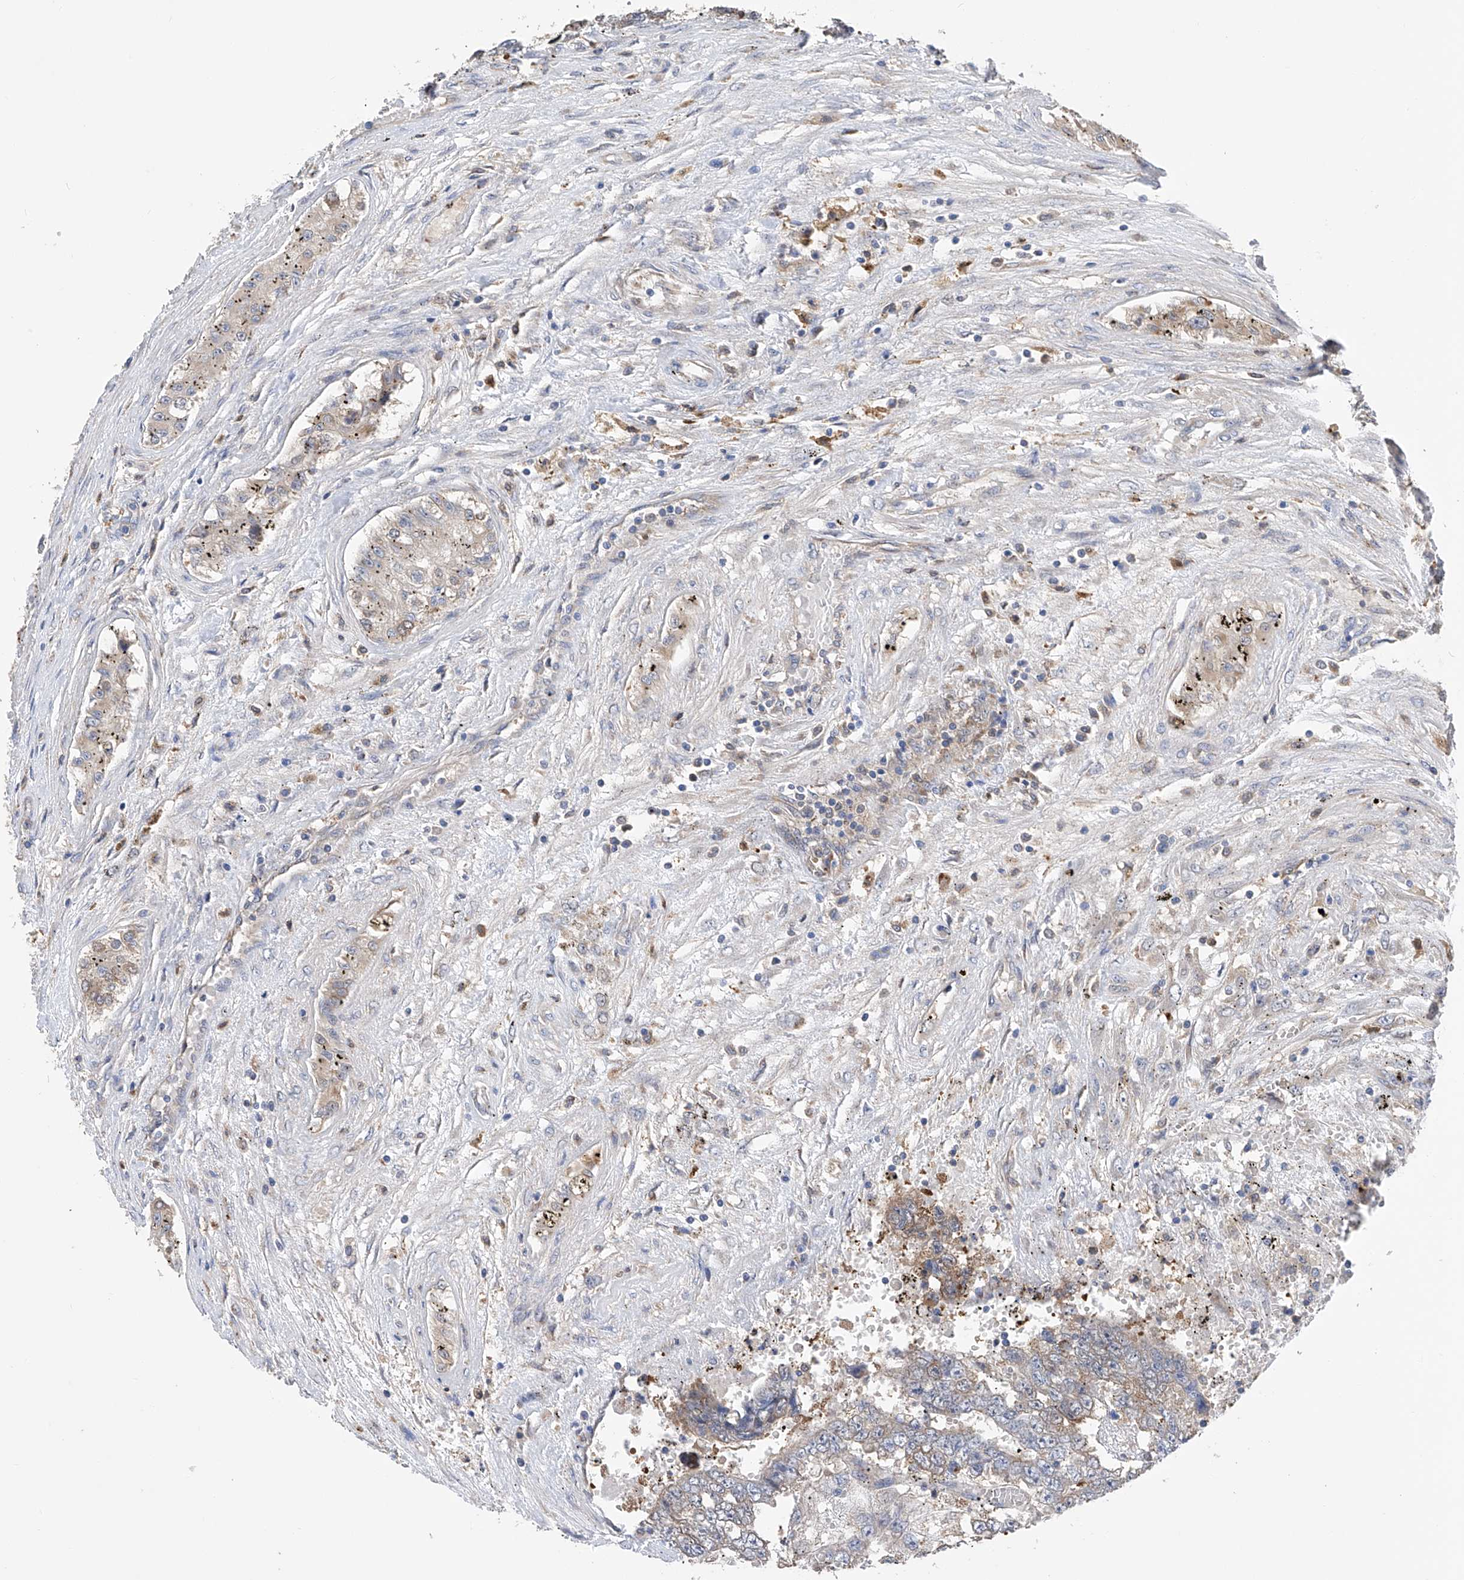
{"staining": {"intensity": "weak", "quantity": "<25%", "location": "cytoplasmic/membranous"}, "tissue": "testis cancer", "cell_type": "Tumor cells", "image_type": "cancer", "snomed": [{"axis": "morphology", "description": "Carcinoma, Embryonal, NOS"}, {"axis": "topography", "description": "Testis"}], "caption": "The histopathology image exhibits no significant positivity in tumor cells of testis cancer.", "gene": "SPATA20", "patient": {"sex": "male", "age": 25}}